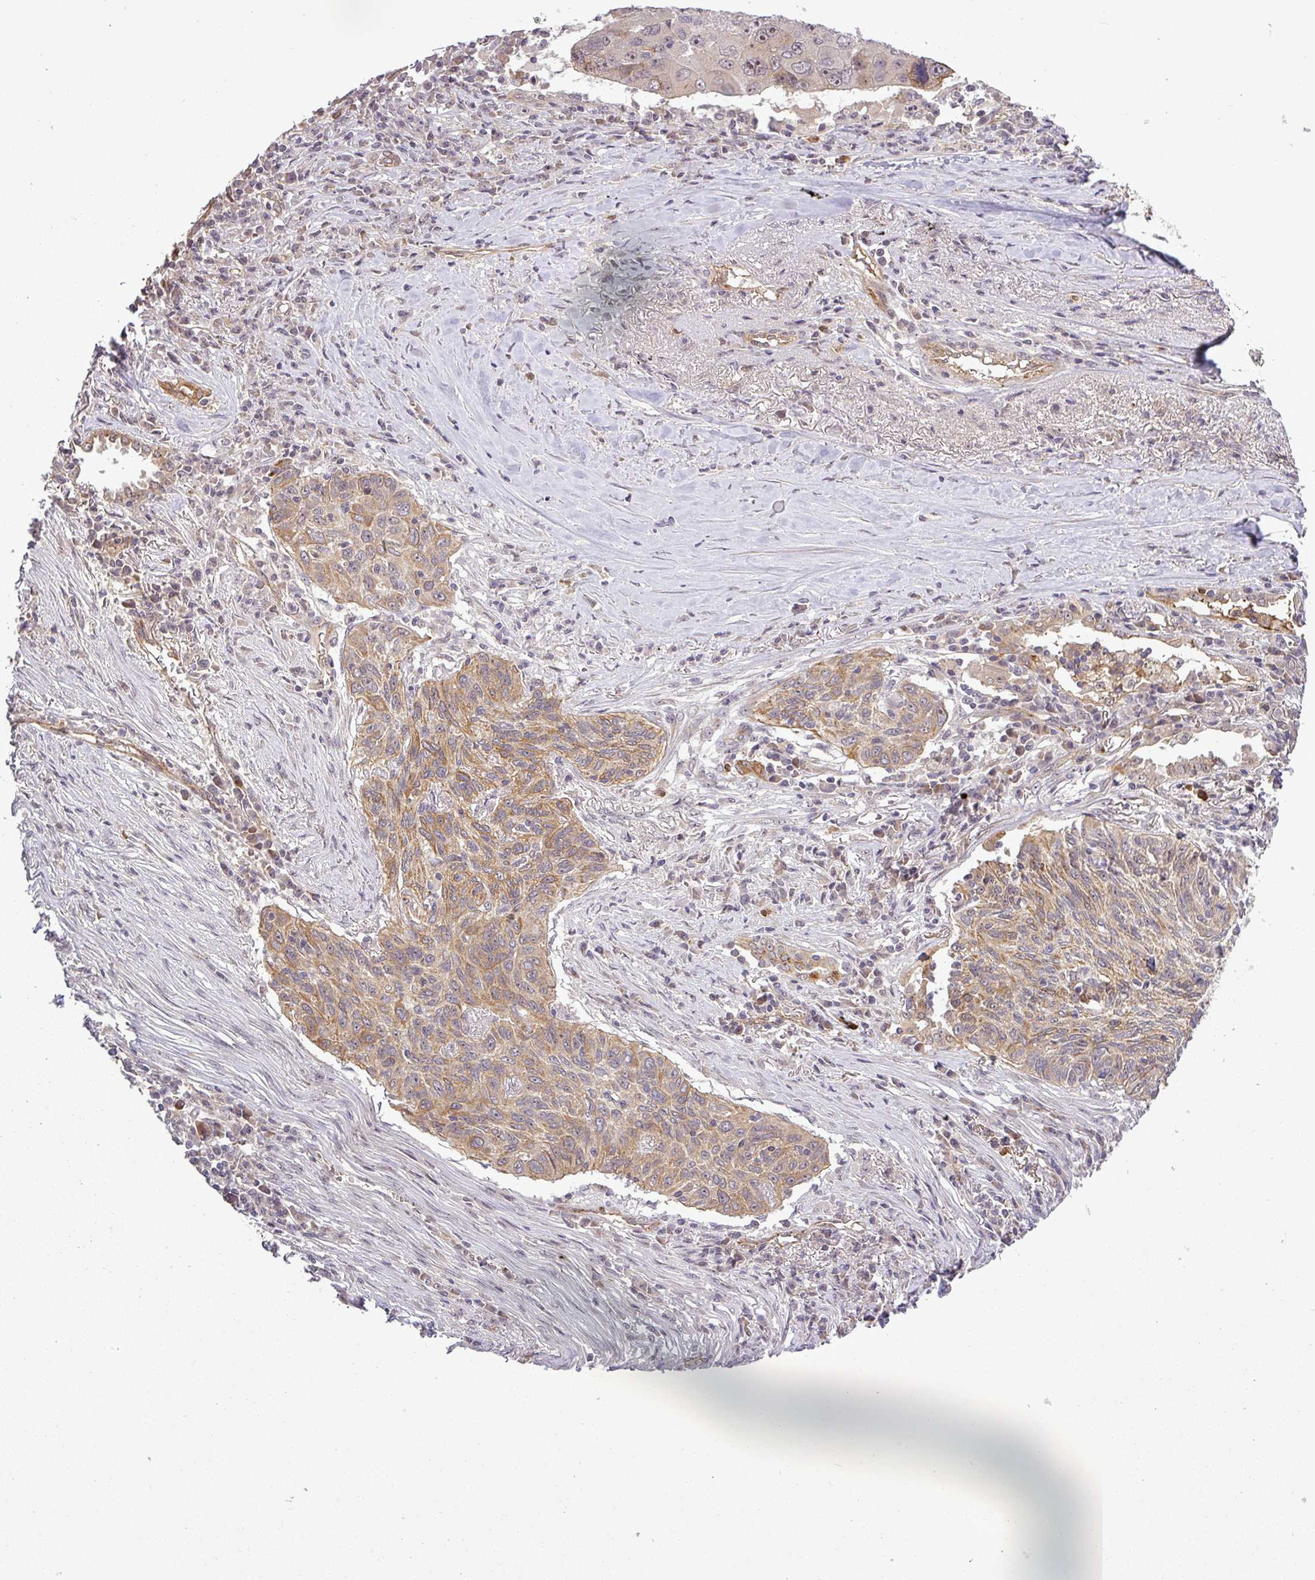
{"staining": {"intensity": "moderate", "quantity": ">75%", "location": "cytoplasmic/membranous"}, "tissue": "lung cancer", "cell_type": "Tumor cells", "image_type": "cancer", "snomed": [{"axis": "morphology", "description": "Squamous cell carcinoma, NOS"}, {"axis": "topography", "description": "Lung"}], "caption": "Immunohistochemical staining of squamous cell carcinoma (lung) shows moderate cytoplasmic/membranous protein expression in approximately >75% of tumor cells.", "gene": "PCDH1", "patient": {"sex": "female", "age": 66}}